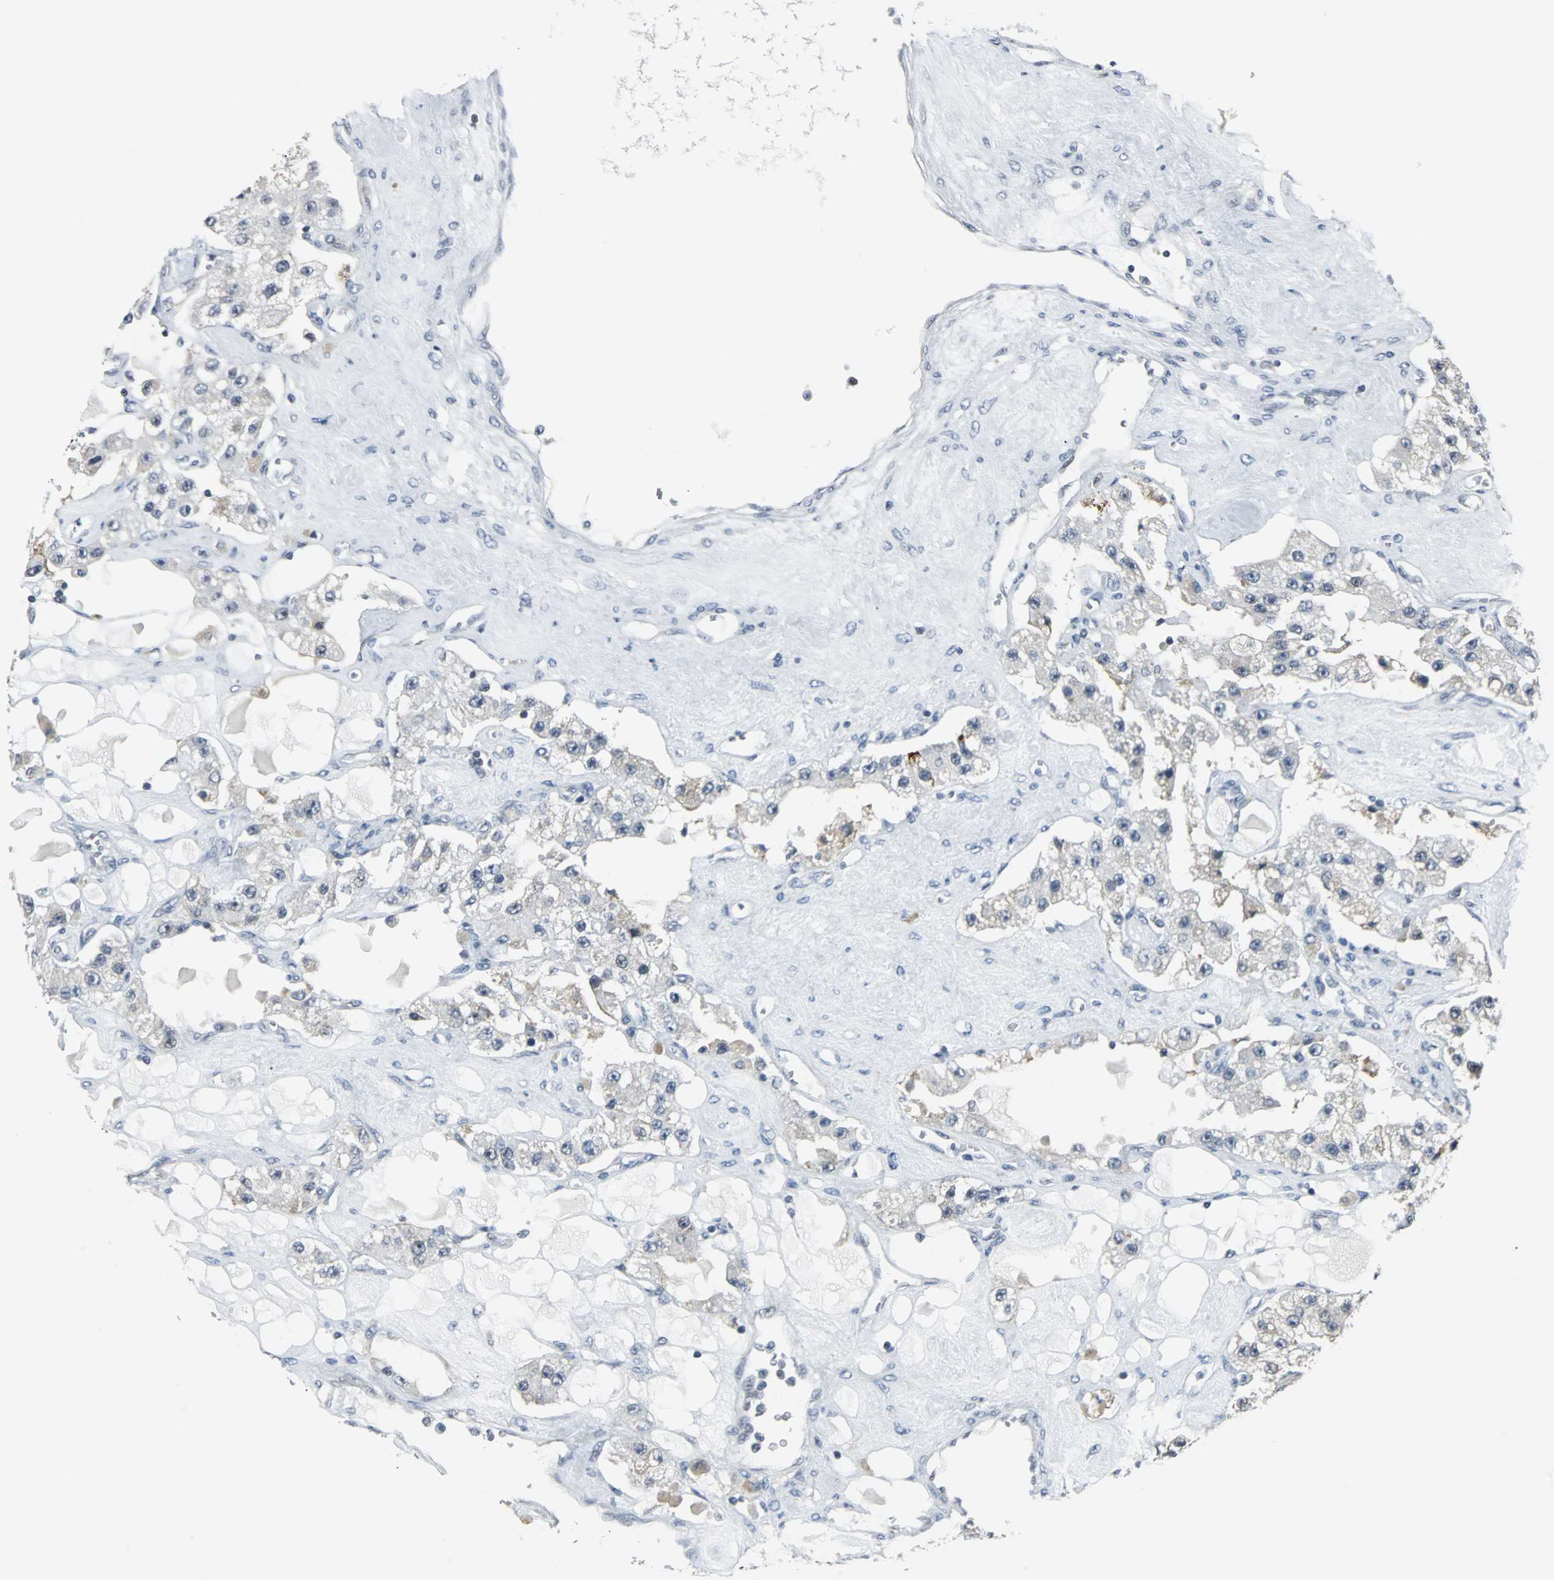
{"staining": {"intensity": "weak", "quantity": "<25%", "location": "cytoplasmic/membranous"}, "tissue": "carcinoid", "cell_type": "Tumor cells", "image_type": "cancer", "snomed": [{"axis": "morphology", "description": "Carcinoid, malignant, NOS"}, {"axis": "topography", "description": "Pancreas"}], "caption": "The micrograph displays no staining of tumor cells in malignant carcinoid. The staining is performed using DAB (3,3'-diaminobenzidine) brown chromogen with nuclei counter-stained in using hematoxylin.", "gene": "CCT5", "patient": {"sex": "male", "age": 41}}